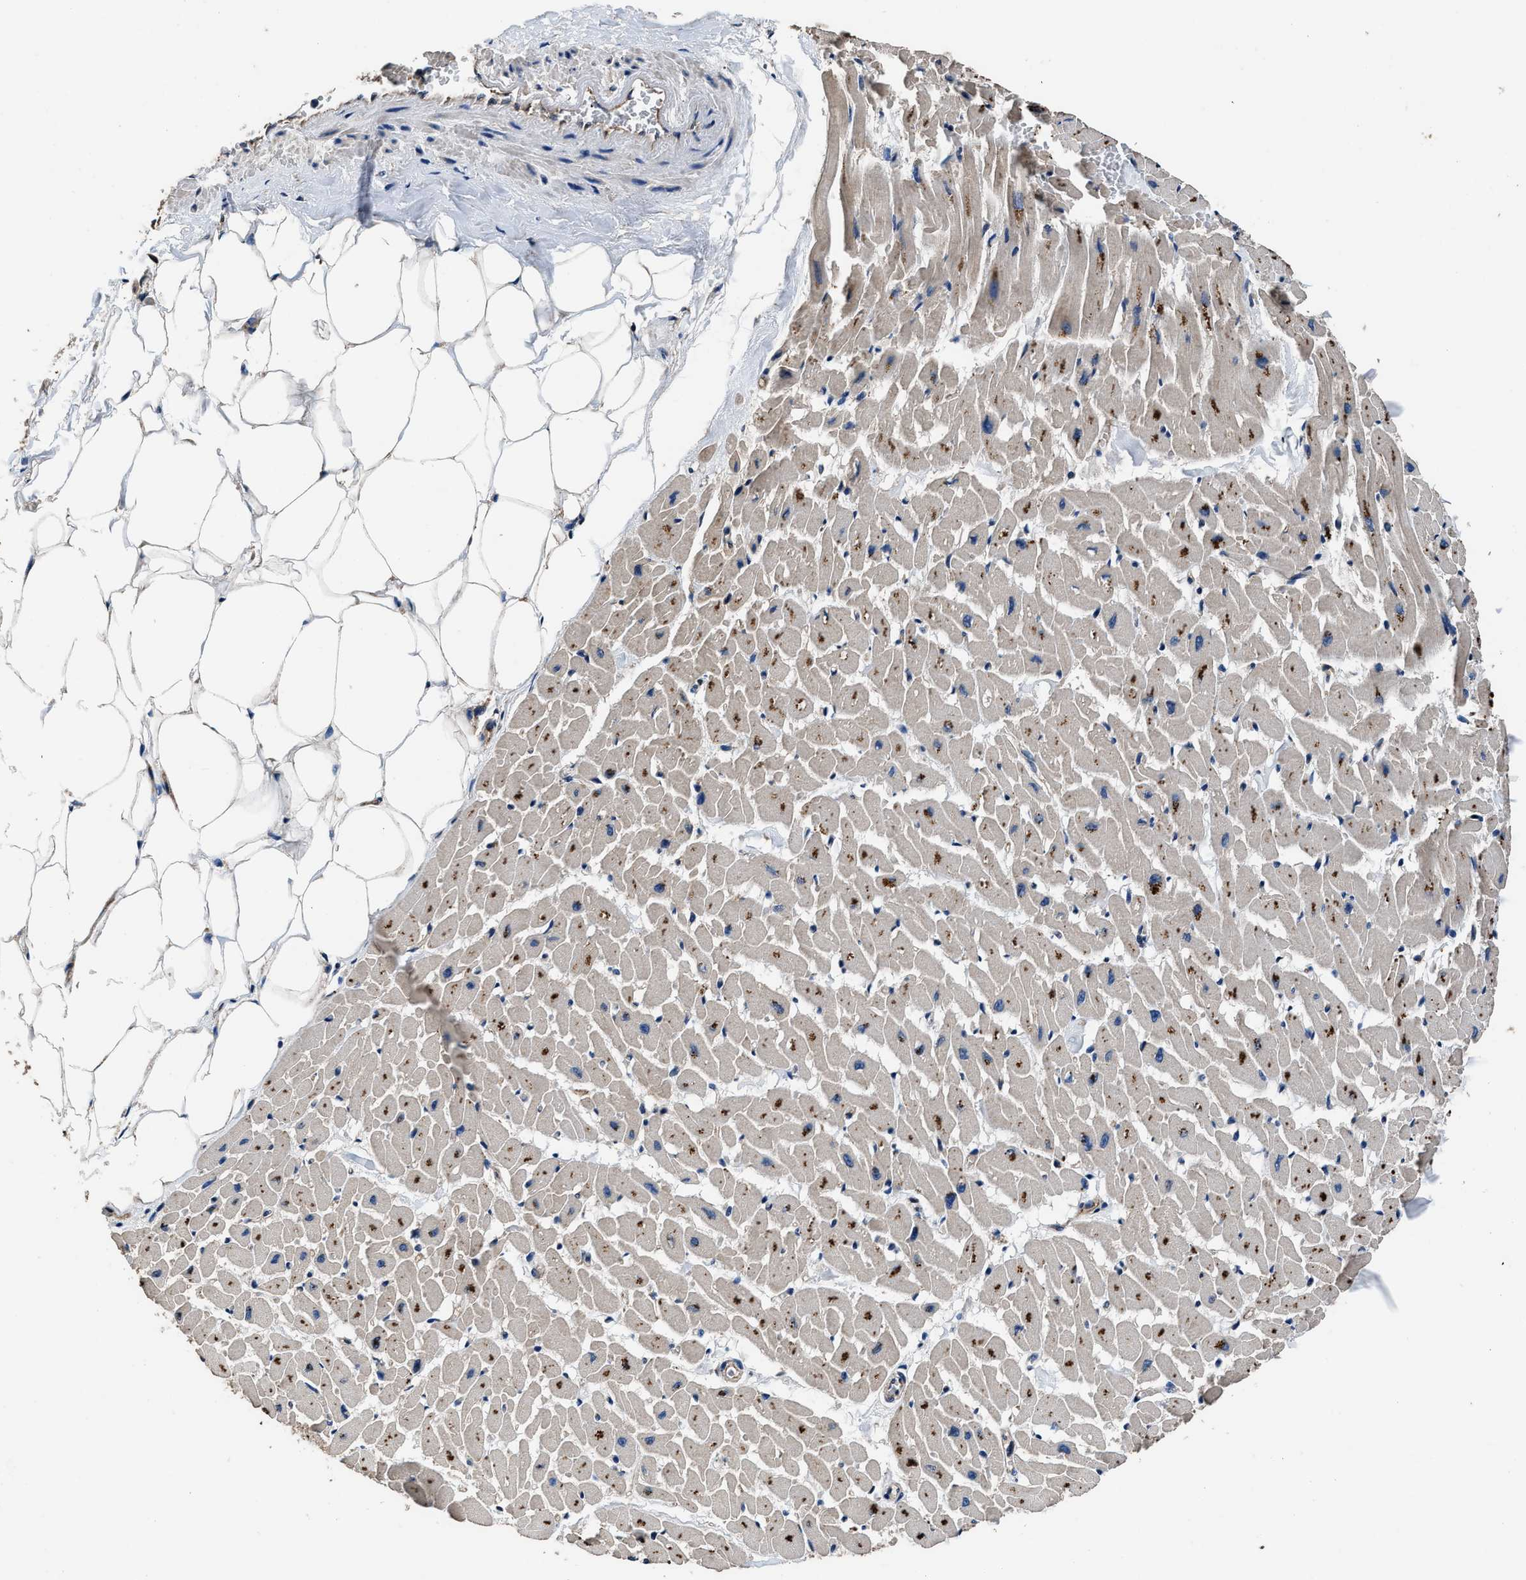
{"staining": {"intensity": "moderate", "quantity": "25%-75%", "location": "cytoplasmic/membranous"}, "tissue": "heart muscle", "cell_type": "Cardiomyocytes", "image_type": "normal", "snomed": [{"axis": "morphology", "description": "Normal tissue, NOS"}, {"axis": "topography", "description": "Heart"}], "caption": "This histopathology image exhibits immunohistochemistry (IHC) staining of normal human heart muscle, with medium moderate cytoplasmic/membranous expression in about 25%-75% of cardiomyocytes.", "gene": "DHRS7B", "patient": {"sex": "female", "age": 19}}